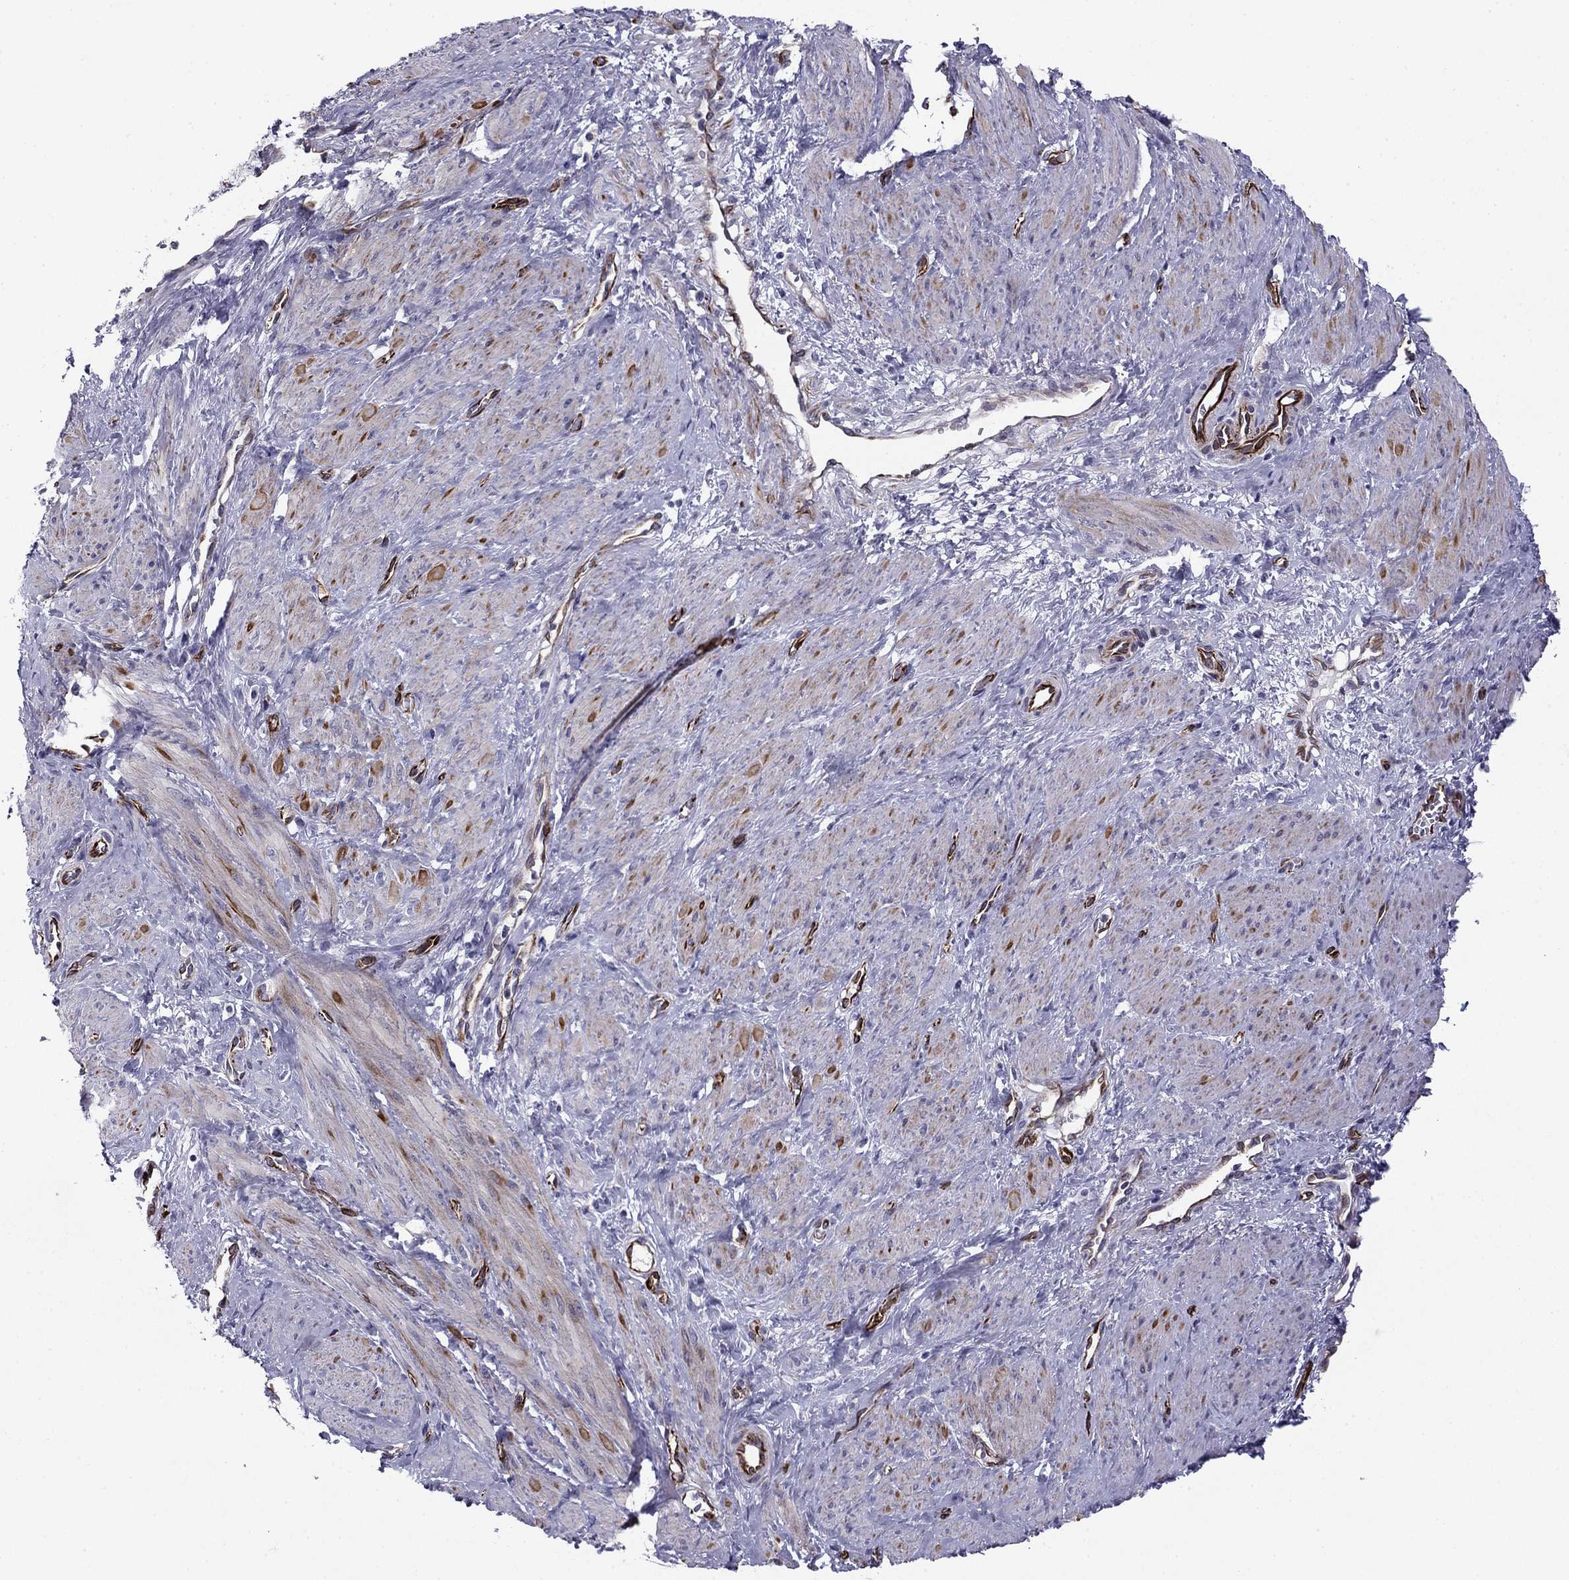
{"staining": {"intensity": "negative", "quantity": "none", "location": "none"}, "tissue": "smooth muscle", "cell_type": "Smooth muscle cells", "image_type": "normal", "snomed": [{"axis": "morphology", "description": "Normal tissue, NOS"}, {"axis": "topography", "description": "Smooth muscle"}, {"axis": "topography", "description": "Uterus"}], "caption": "IHC of normal human smooth muscle reveals no expression in smooth muscle cells. Nuclei are stained in blue.", "gene": "ANKS4B", "patient": {"sex": "female", "age": 39}}